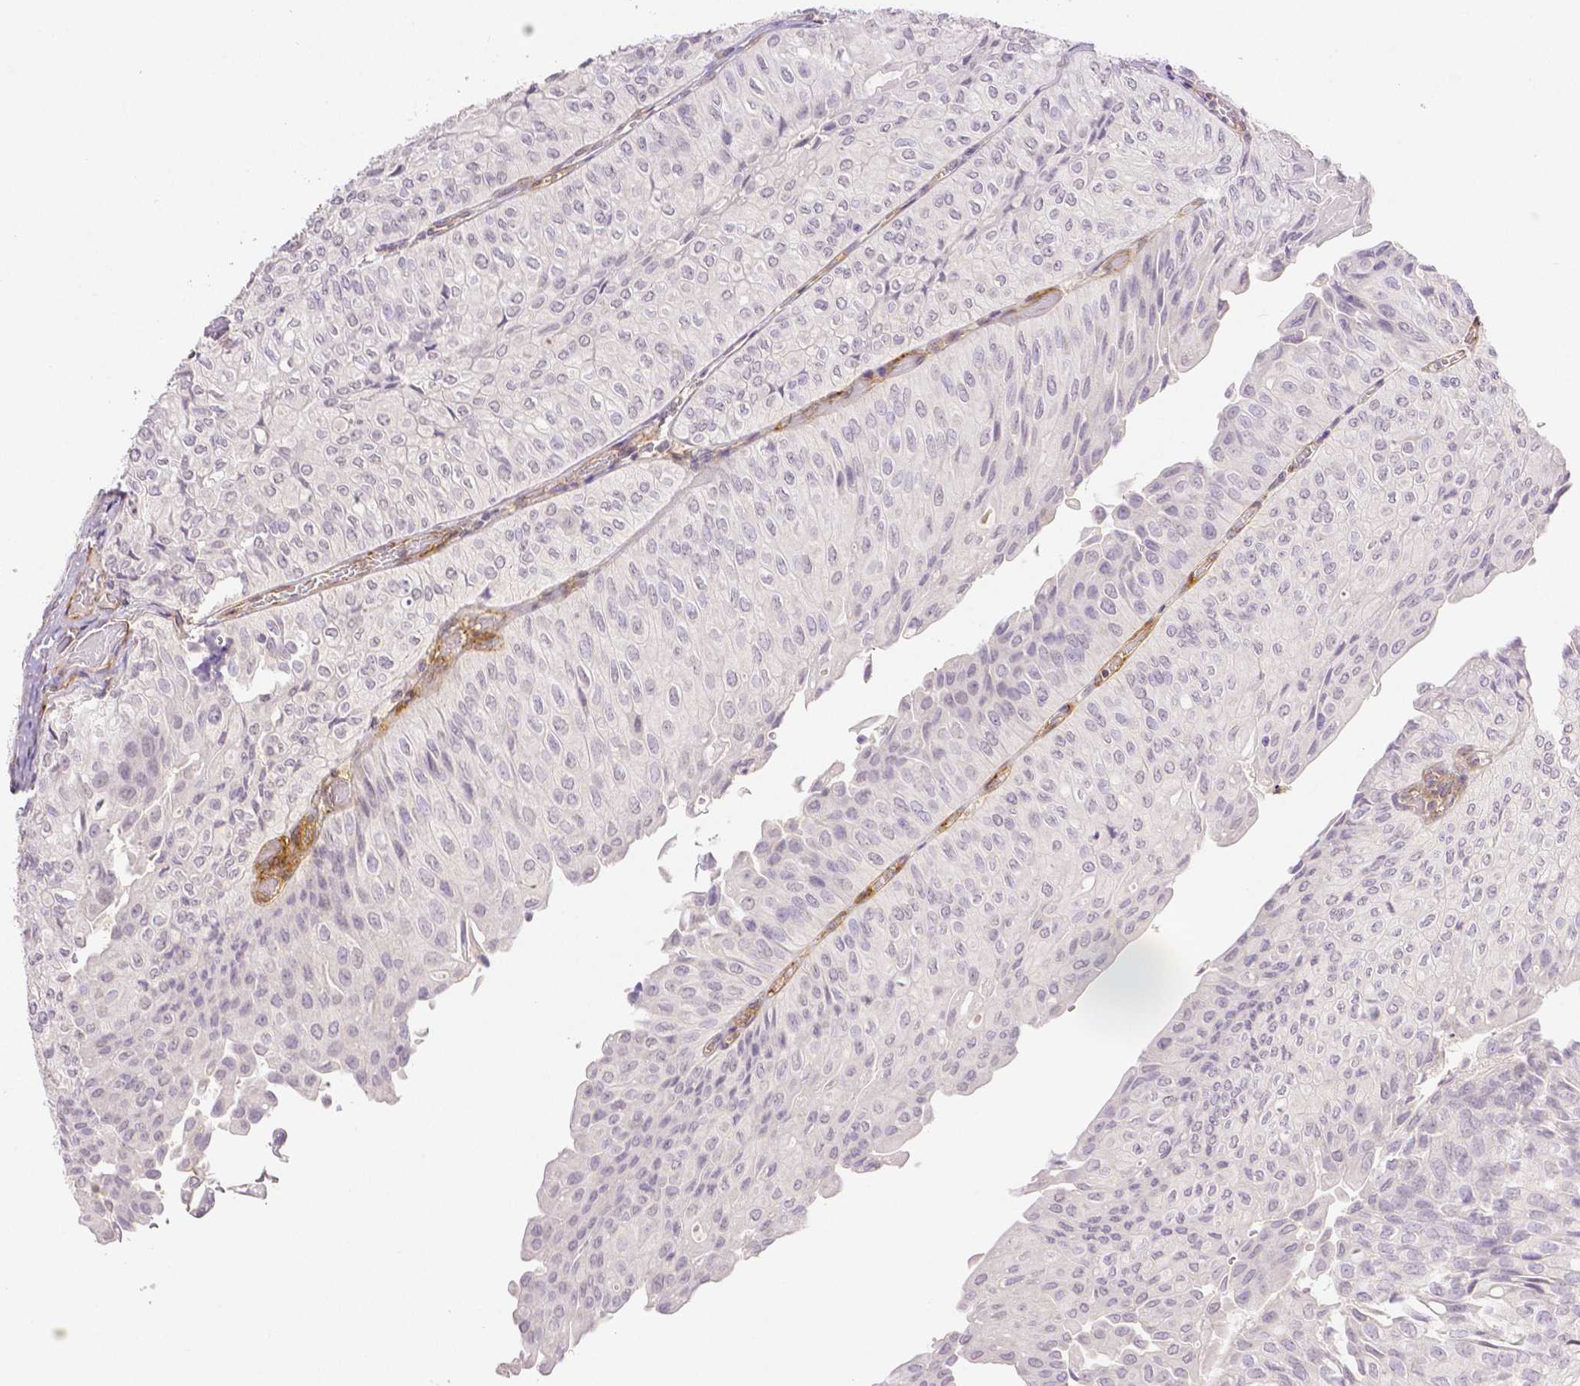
{"staining": {"intensity": "negative", "quantity": "none", "location": "none"}, "tissue": "urothelial cancer", "cell_type": "Tumor cells", "image_type": "cancer", "snomed": [{"axis": "morphology", "description": "Urothelial carcinoma, NOS"}, {"axis": "topography", "description": "Urinary bladder"}], "caption": "Transitional cell carcinoma stained for a protein using immunohistochemistry (IHC) exhibits no positivity tumor cells.", "gene": "THY1", "patient": {"sex": "male", "age": 62}}